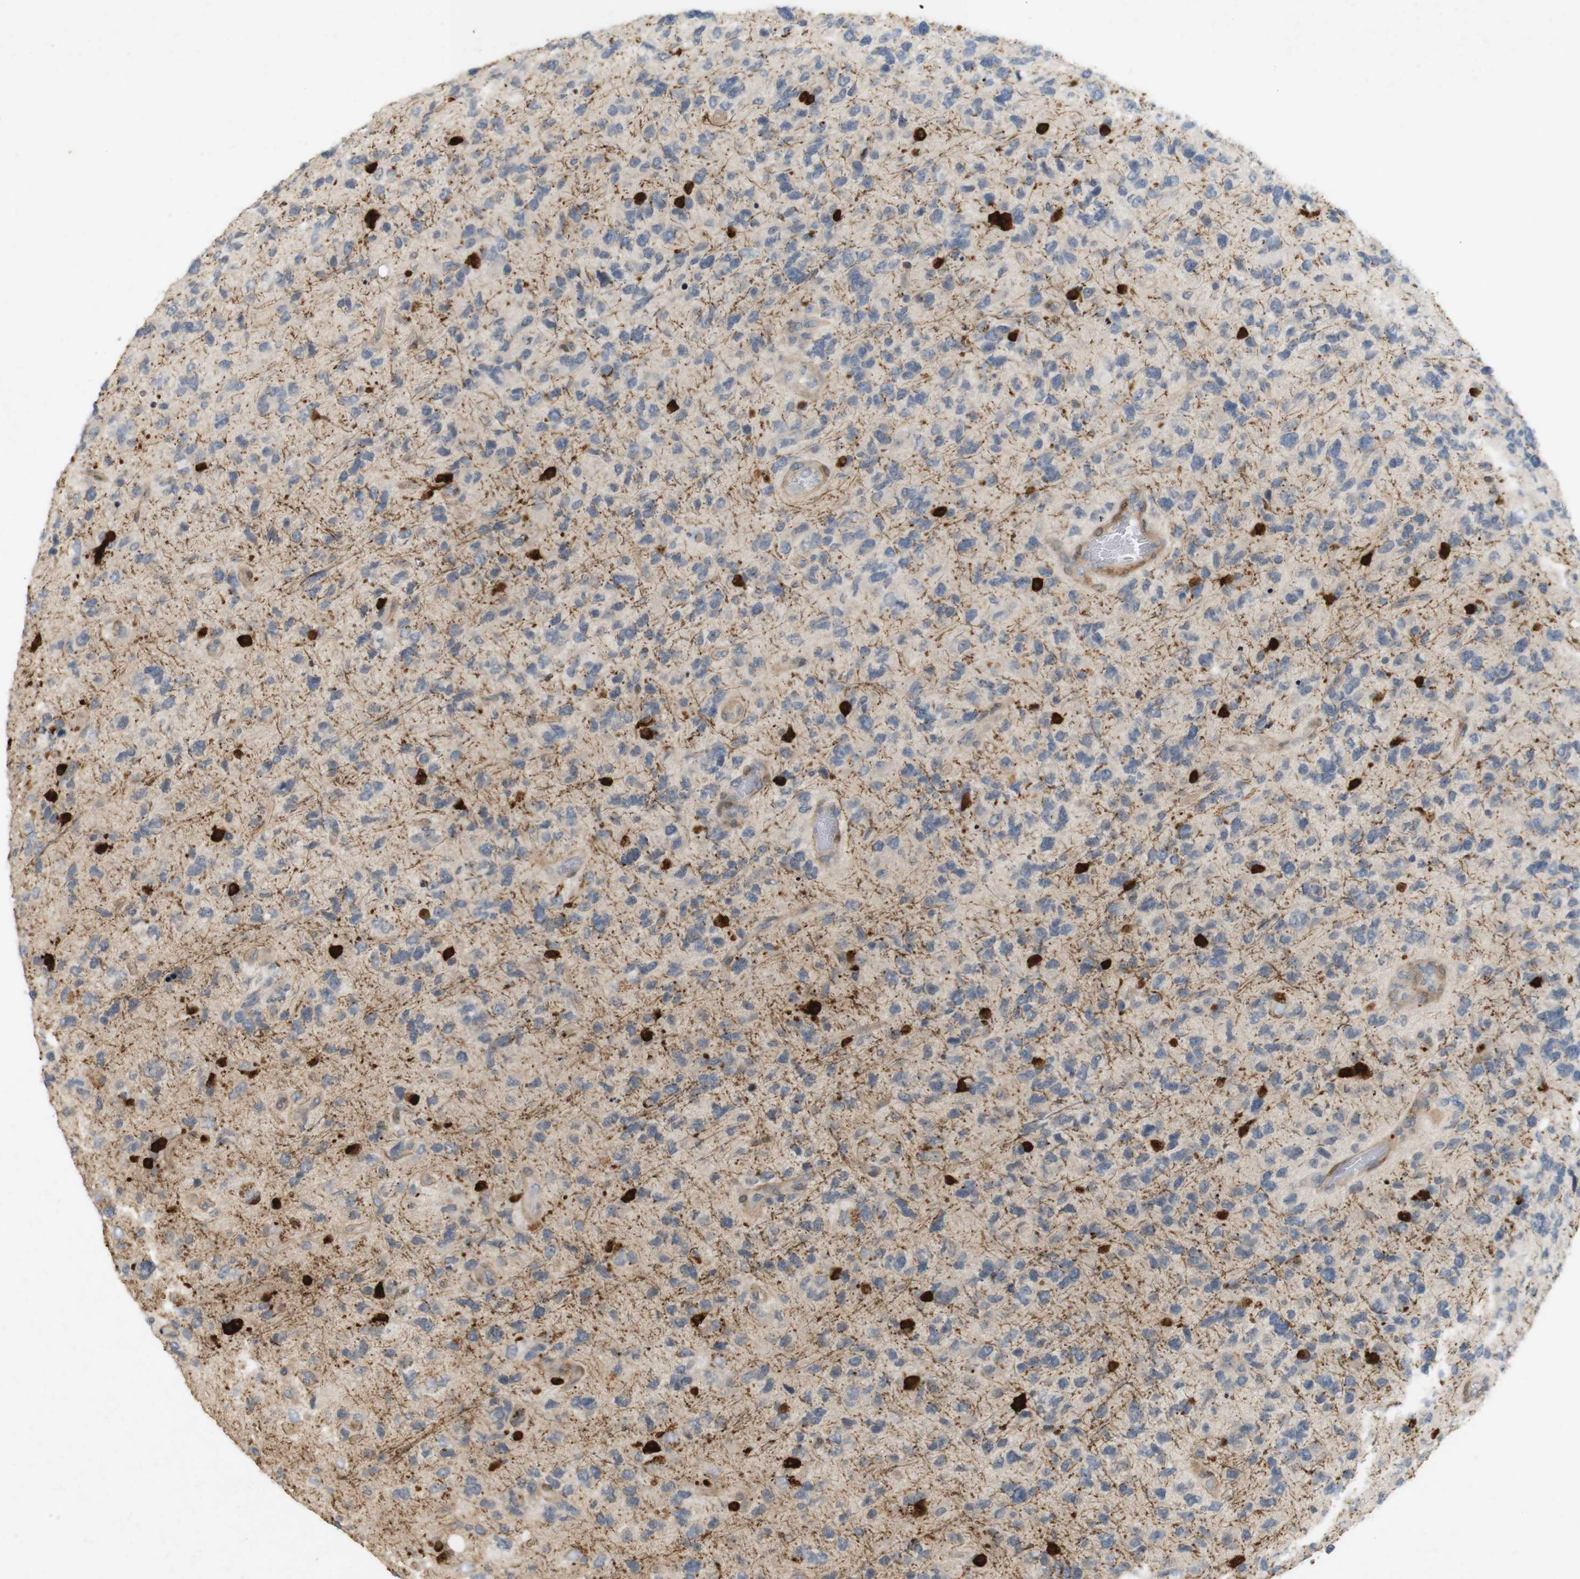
{"staining": {"intensity": "negative", "quantity": "none", "location": "none"}, "tissue": "glioma", "cell_type": "Tumor cells", "image_type": "cancer", "snomed": [{"axis": "morphology", "description": "Glioma, malignant, High grade"}, {"axis": "topography", "description": "Brain"}], "caption": "This is an IHC image of human glioma. There is no expression in tumor cells.", "gene": "PPP1R14A", "patient": {"sex": "female", "age": 58}}